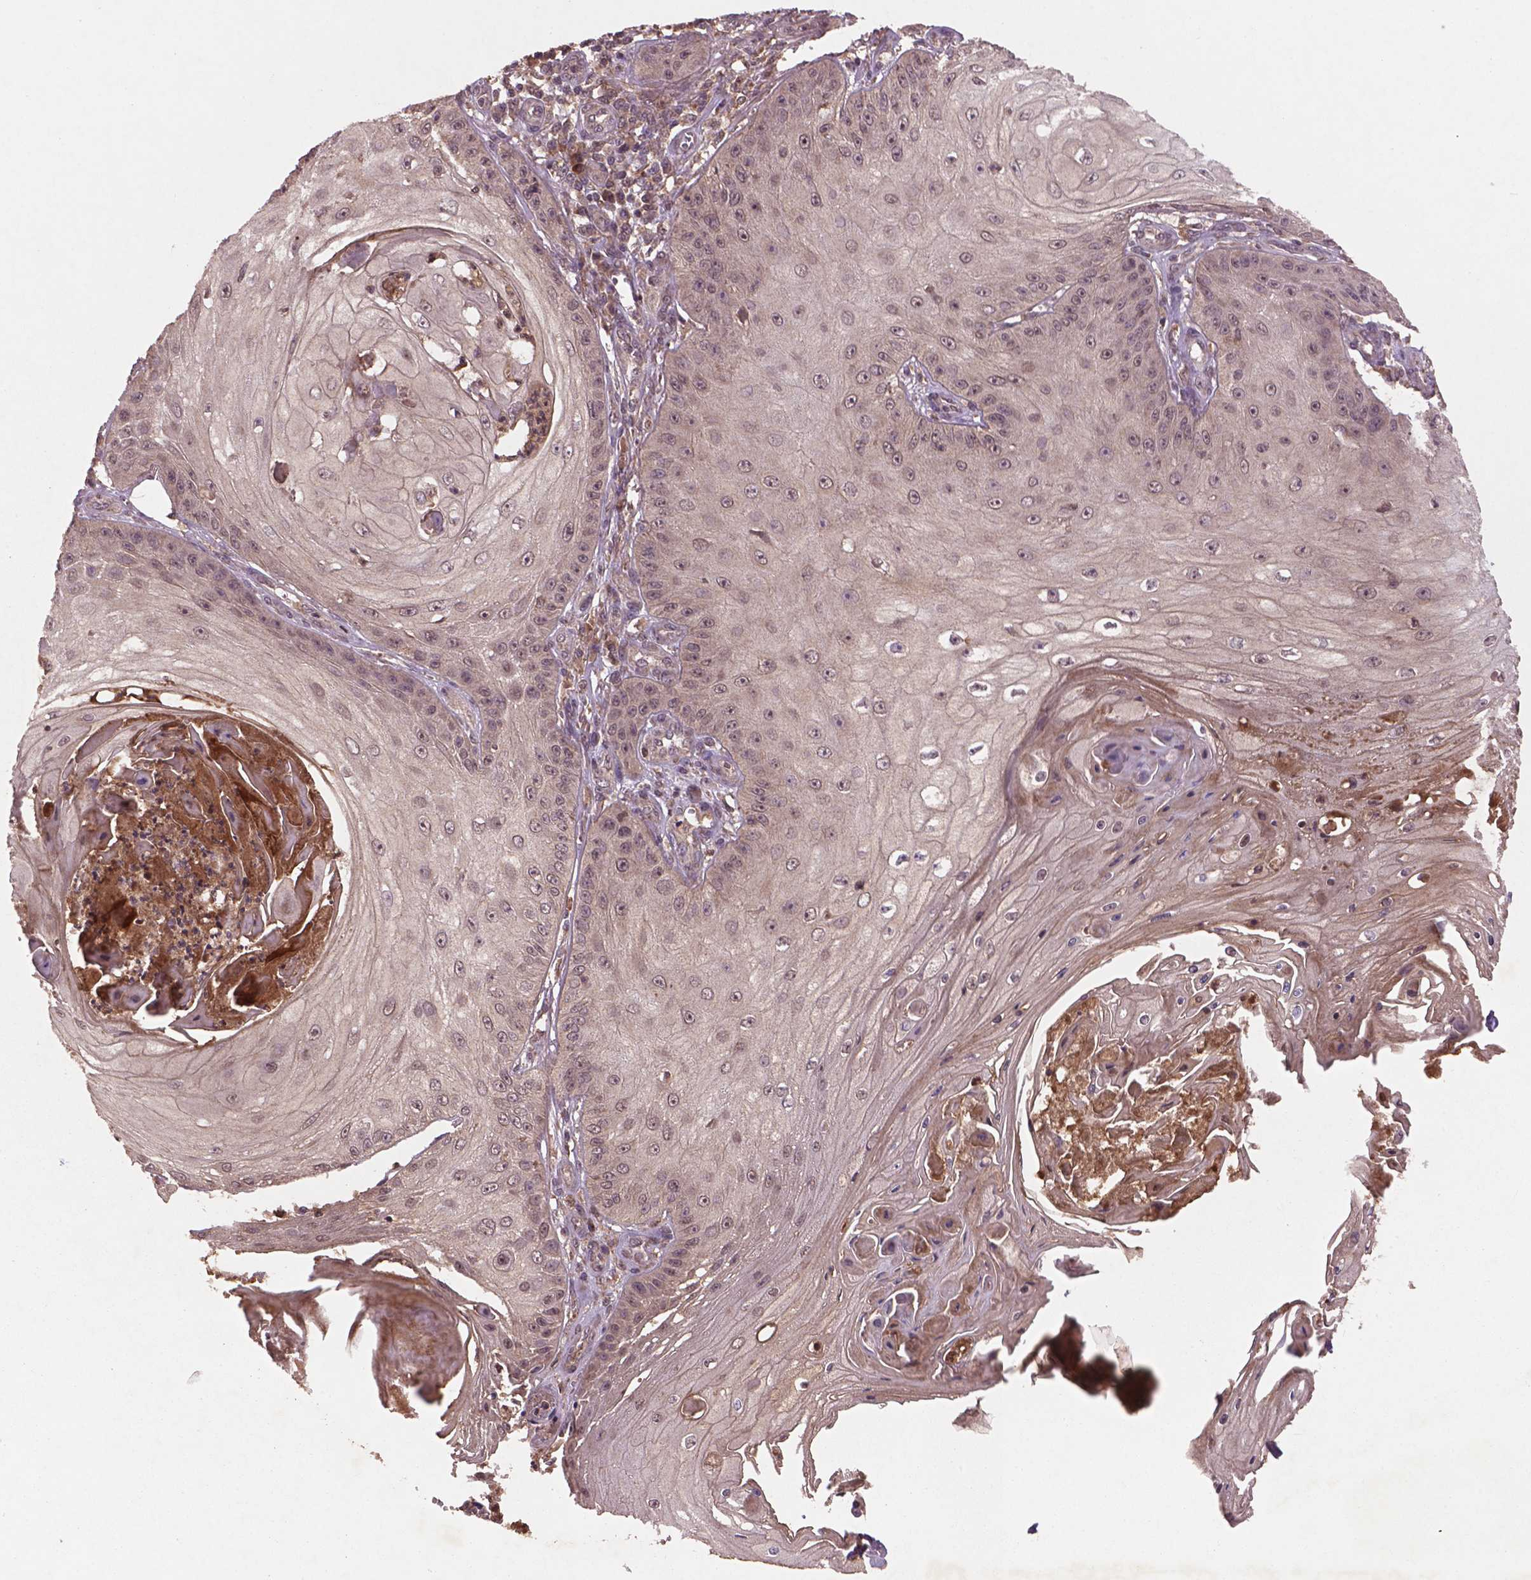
{"staining": {"intensity": "weak", "quantity": ">75%", "location": "nuclear"}, "tissue": "skin cancer", "cell_type": "Tumor cells", "image_type": "cancer", "snomed": [{"axis": "morphology", "description": "Squamous cell carcinoma, NOS"}, {"axis": "topography", "description": "Skin"}], "caption": "The histopathology image reveals staining of skin cancer (squamous cell carcinoma), revealing weak nuclear protein positivity (brown color) within tumor cells. The staining was performed using DAB (3,3'-diaminobenzidine), with brown indicating positive protein expression. Nuclei are stained blue with hematoxylin.", "gene": "NIPAL2", "patient": {"sex": "male", "age": 70}}